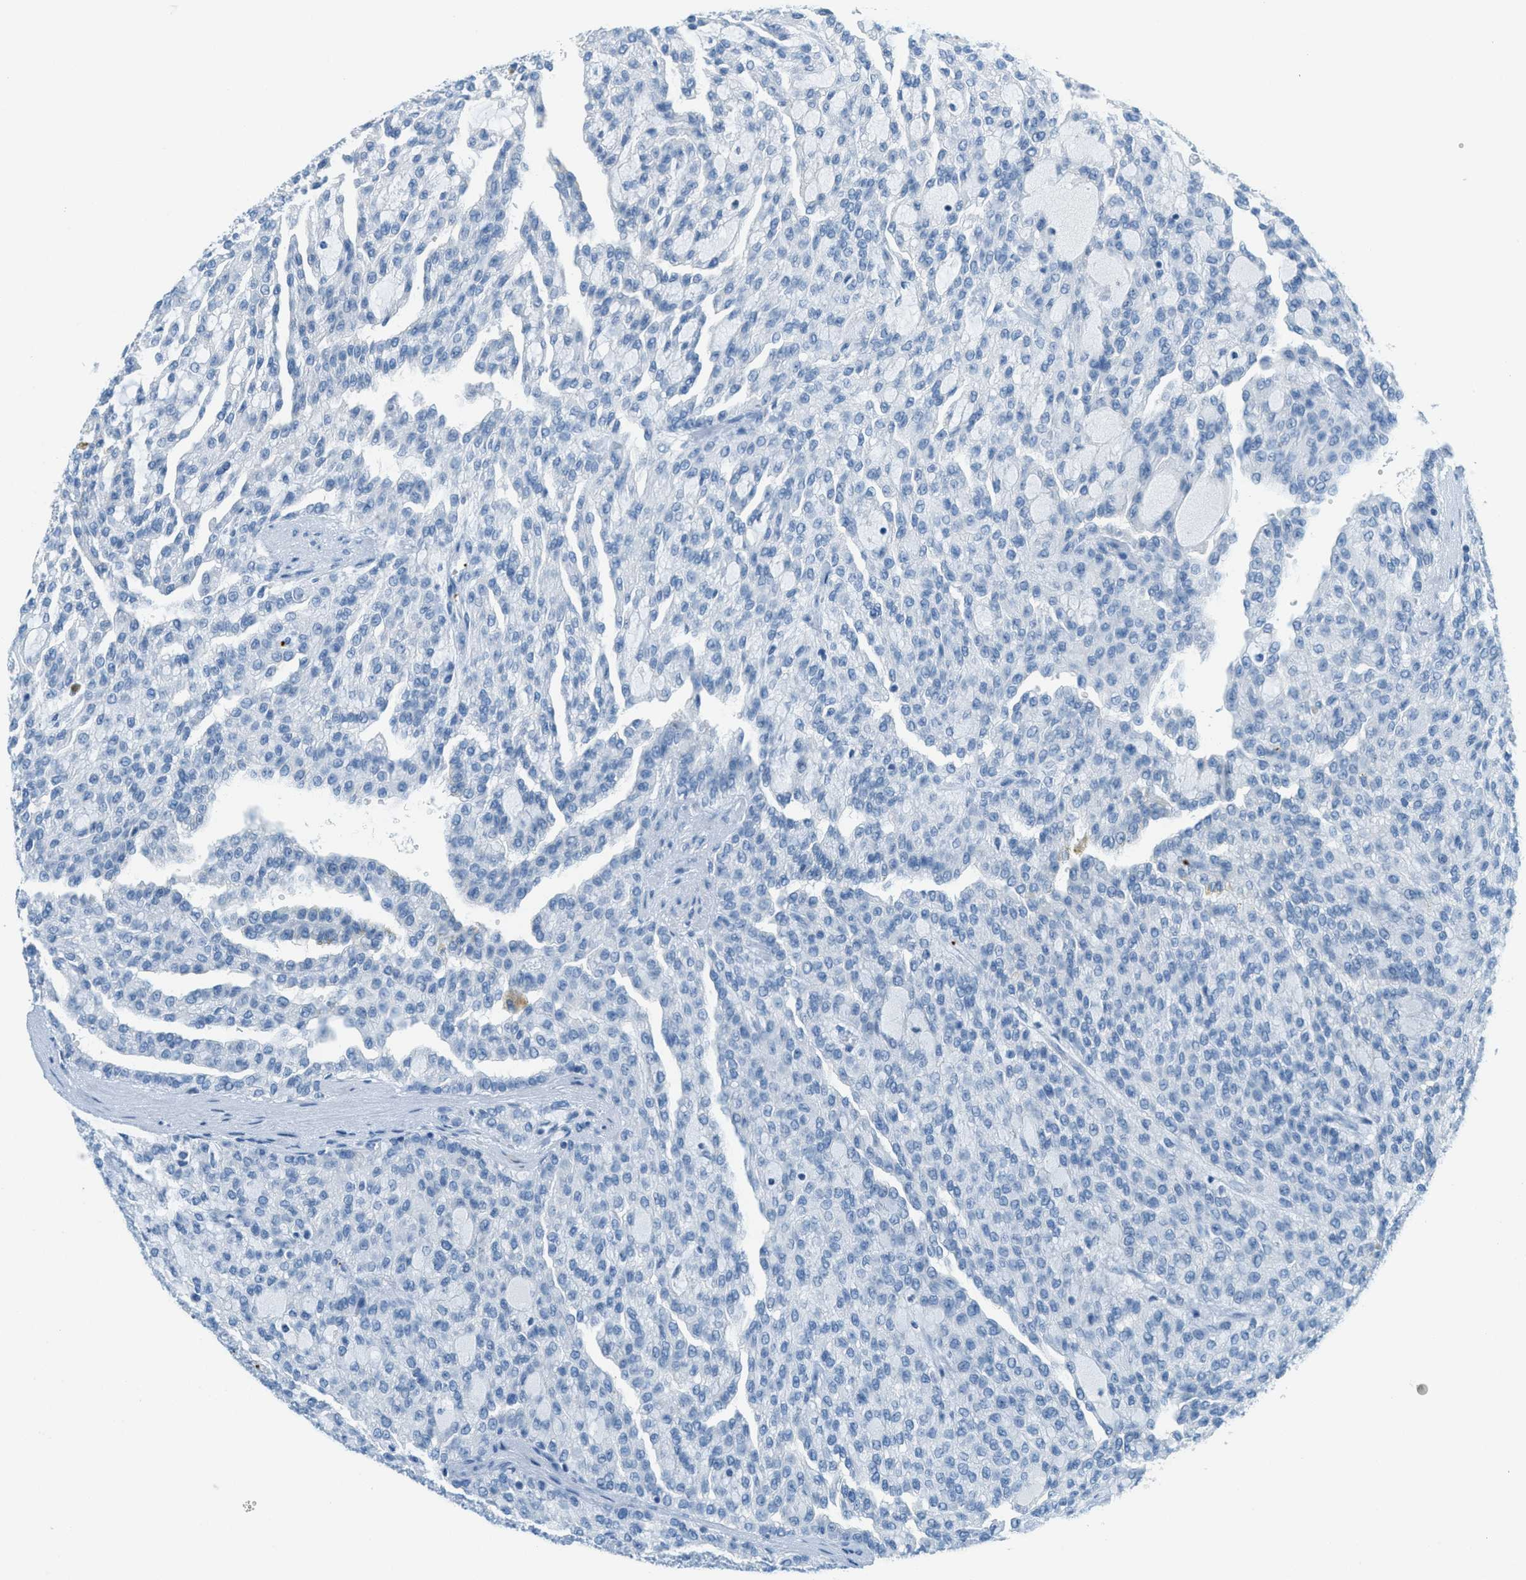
{"staining": {"intensity": "negative", "quantity": "none", "location": "none"}, "tissue": "renal cancer", "cell_type": "Tumor cells", "image_type": "cancer", "snomed": [{"axis": "morphology", "description": "Adenocarcinoma, NOS"}, {"axis": "topography", "description": "Kidney"}], "caption": "DAB (3,3'-diaminobenzidine) immunohistochemical staining of adenocarcinoma (renal) shows no significant staining in tumor cells.", "gene": "PPBP", "patient": {"sex": "male", "age": 63}}